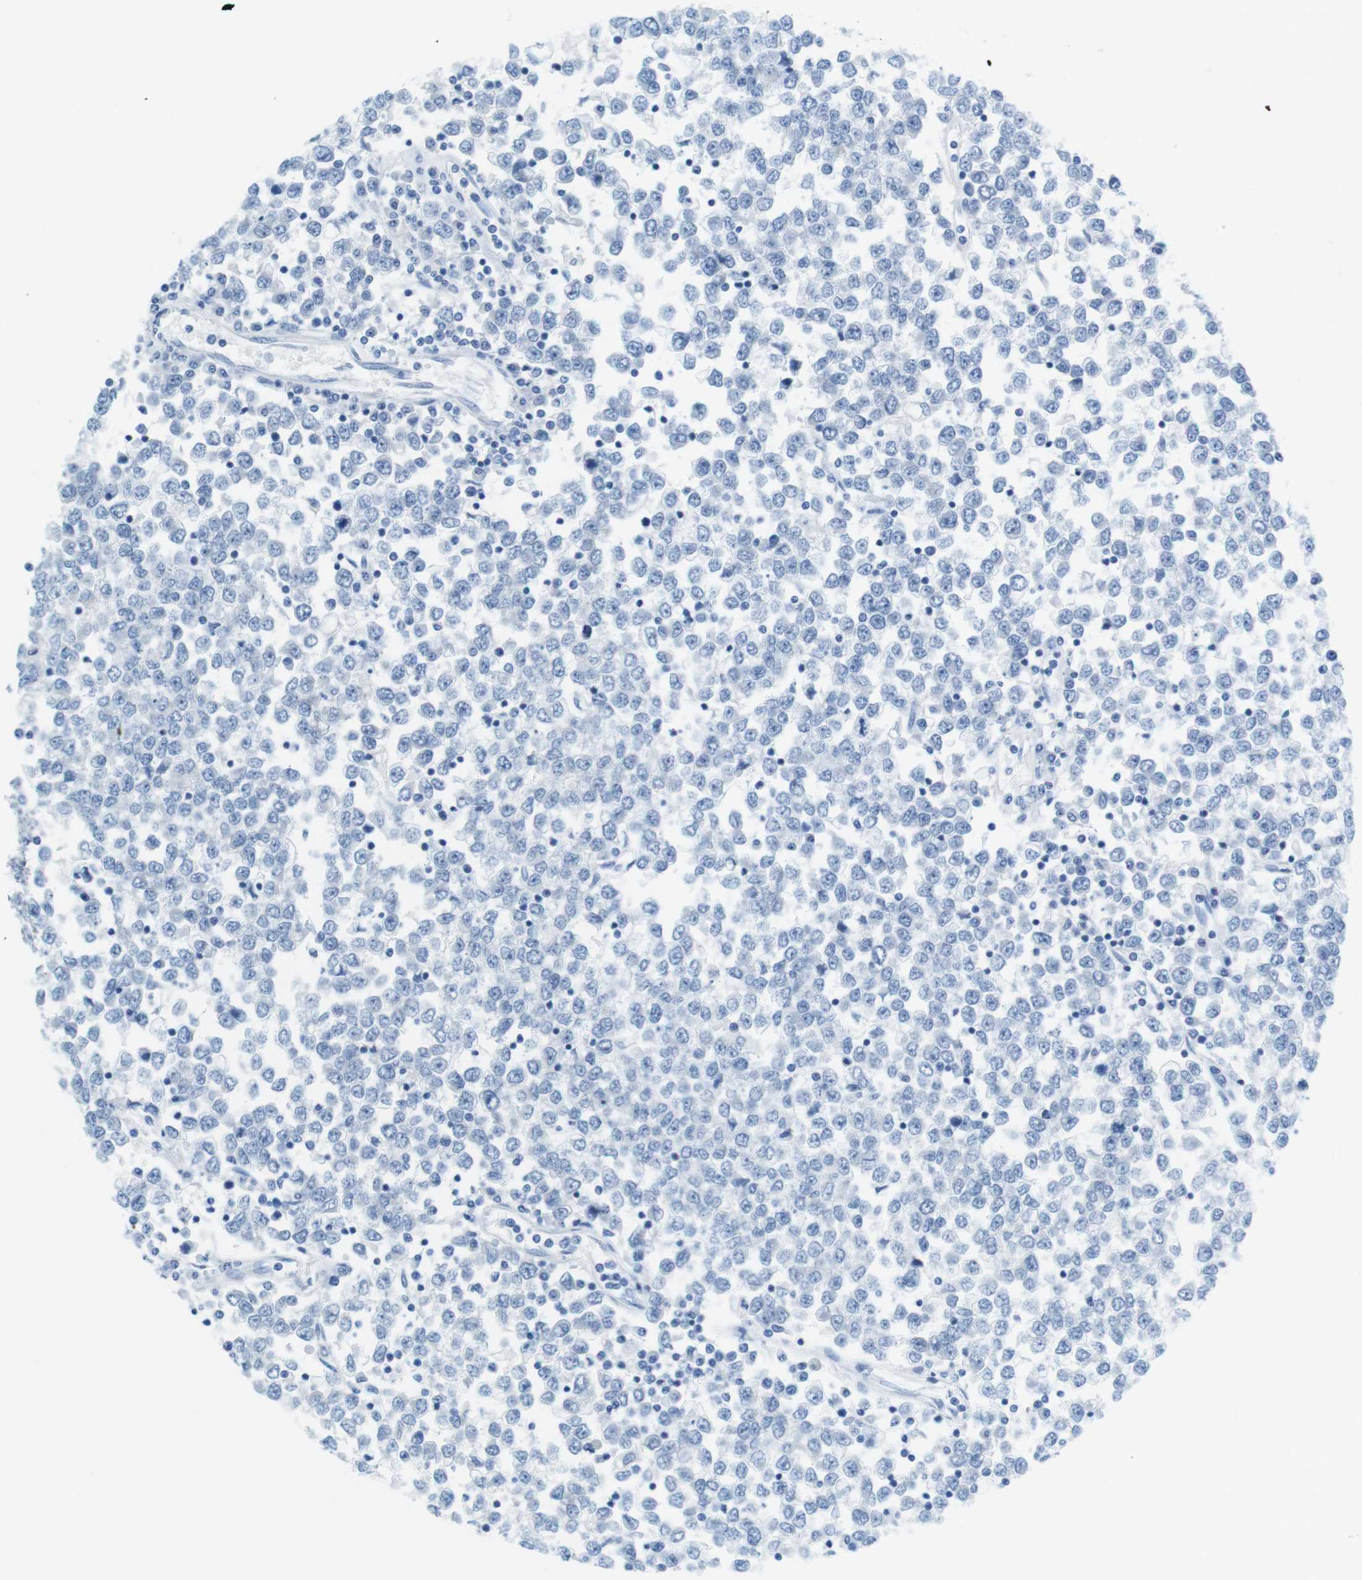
{"staining": {"intensity": "negative", "quantity": "none", "location": "none"}, "tissue": "testis cancer", "cell_type": "Tumor cells", "image_type": "cancer", "snomed": [{"axis": "morphology", "description": "Seminoma, NOS"}, {"axis": "topography", "description": "Testis"}], "caption": "High power microscopy micrograph of an immunohistochemistry (IHC) micrograph of testis cancer (seminoma), revealing no significant expression in tumor cells.", "gene": "GAP43", "patient": {"sex": "male", "age": 65}}